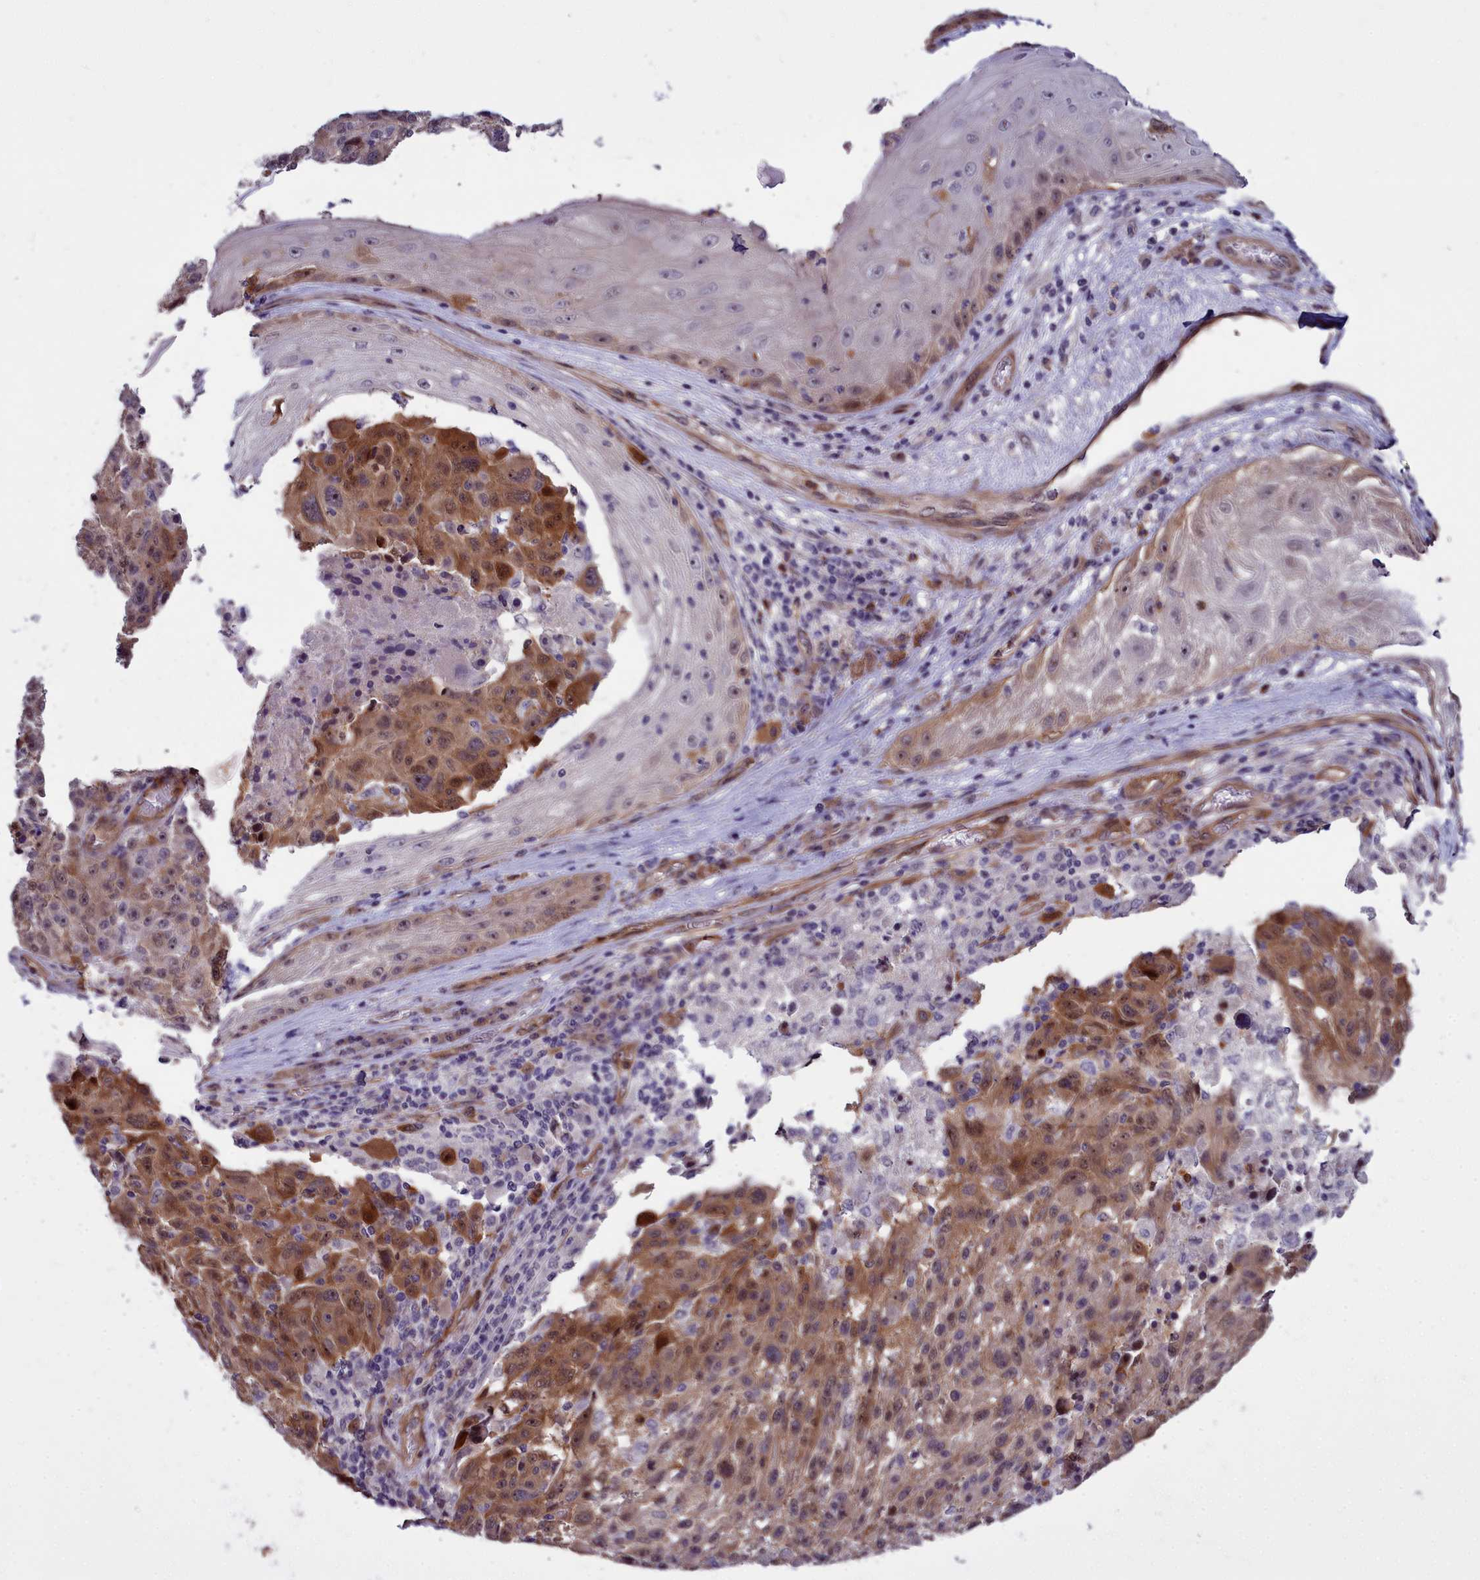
{"staining": {"intensity": "moderate", "quantity": ">75%", "location": "cytoplasmic/membranous"}, "tissue": "melanoma", "cell_type": "Tumor cells", "image_type": "cancer", "snomed": [{"axis": "morphology", "description": "Malignant melanoma, NOS"}, {"axis": "topography", "description": "Skin"}], "caption": "Immunohistochemistry histopathology image of malignant melanoma stained for a protein (brown), which demonstrates medium levels of moderate cytoplasmic/membranous positivity in about >75% of tumor cells.", "gene": "BCAR1", "patient": {"sex": "male", "age": 53}}